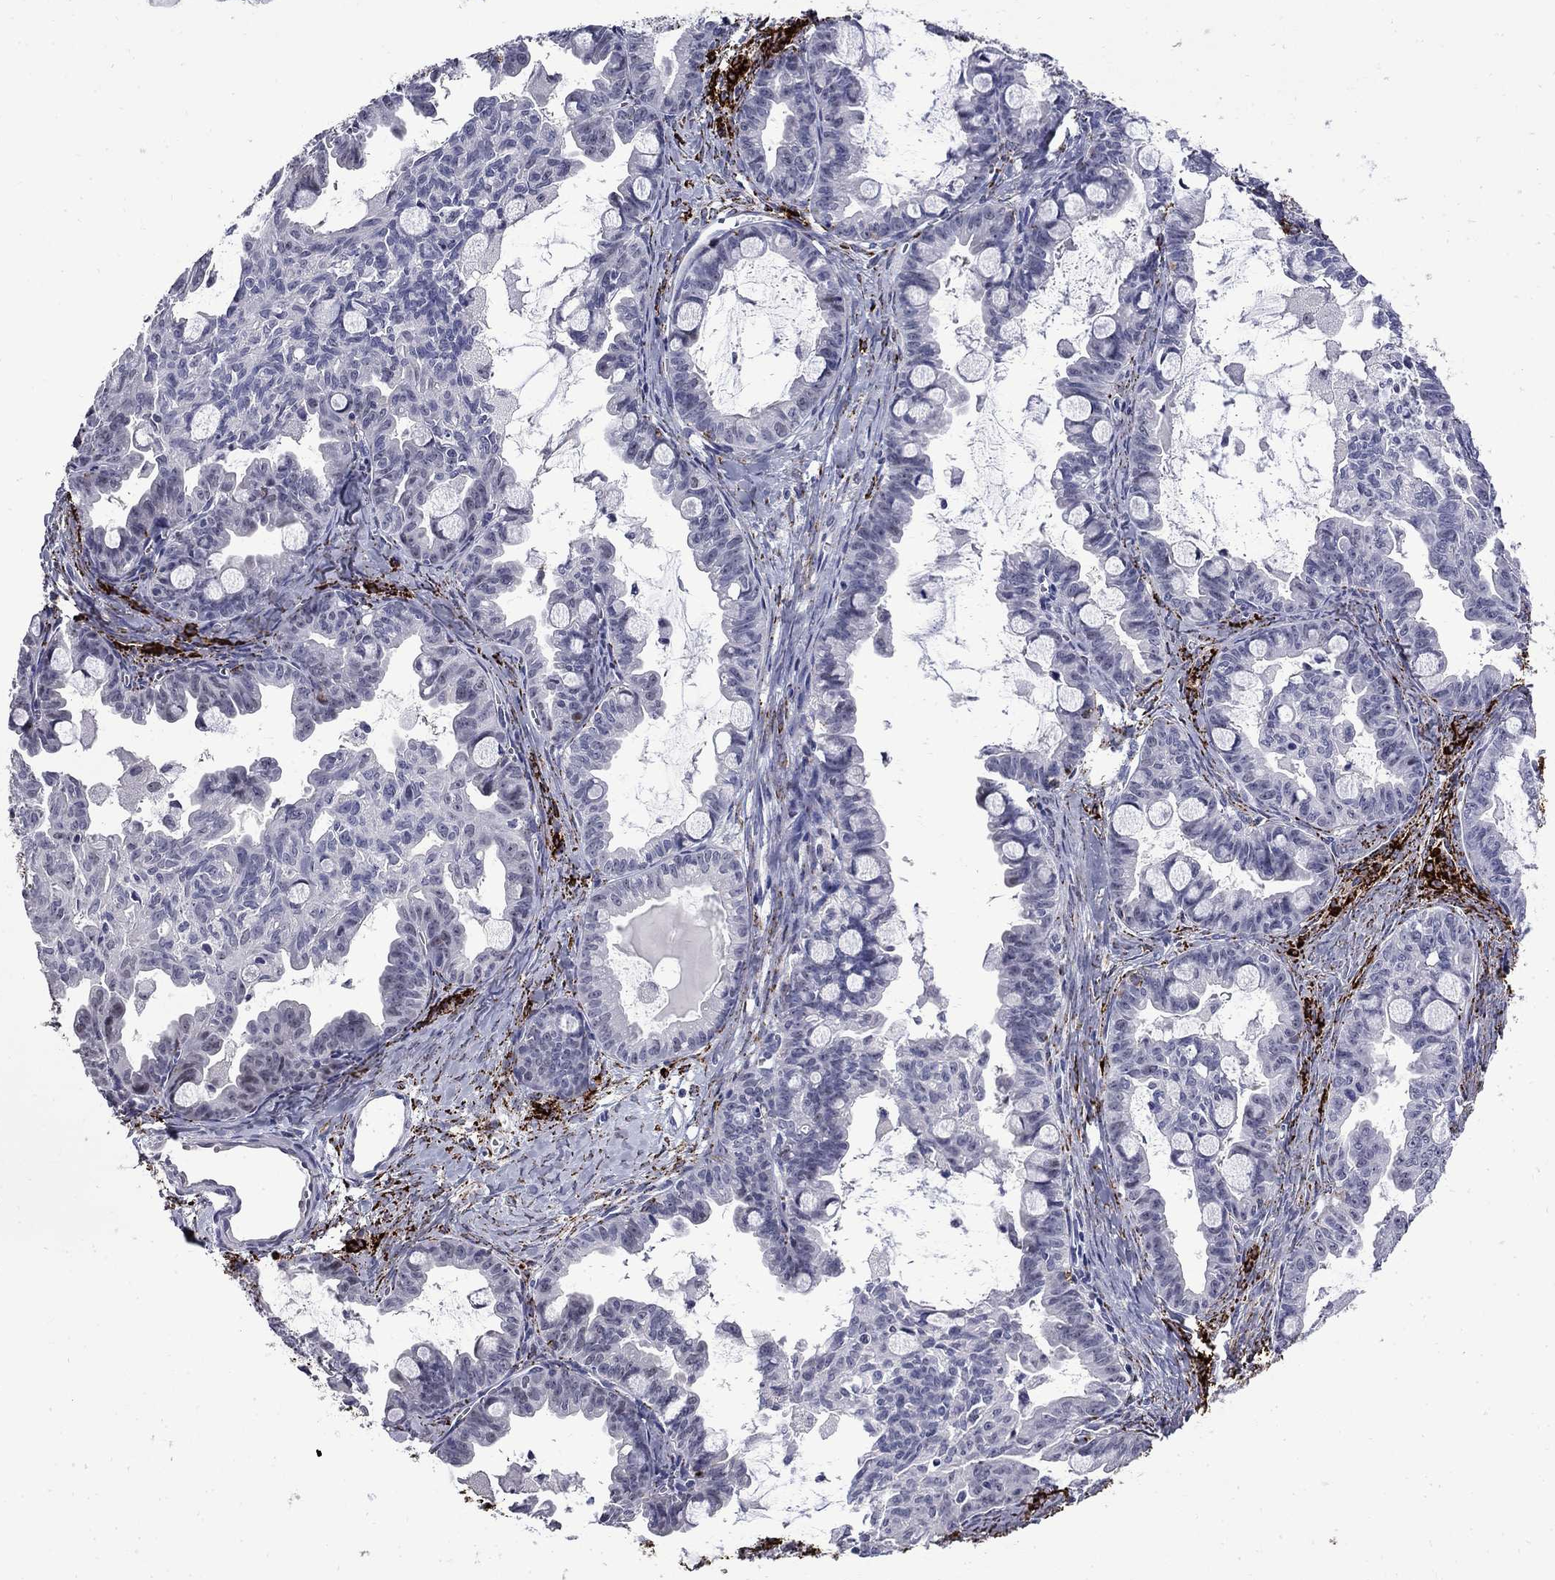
{"staining": {"intensity": "negative", "quantity": "none", "location": "none"}, "tissue": "ovarian cancer", "cell_type": "Tumor cells", "image_type": "cancer", "snomed": [{"axis": "morphology", "description": "Cystadenocarcinoma, mucinous, NOS"}, {"axis": "topography", "description": "Ovary"}], "caption": "Protein analysis of mucinous cystadenocarcinoma (ovarian) reveals no significant expression in tumor cells.", "gene": "MGARP", "patient": {"sex": "female", "age": 63}}